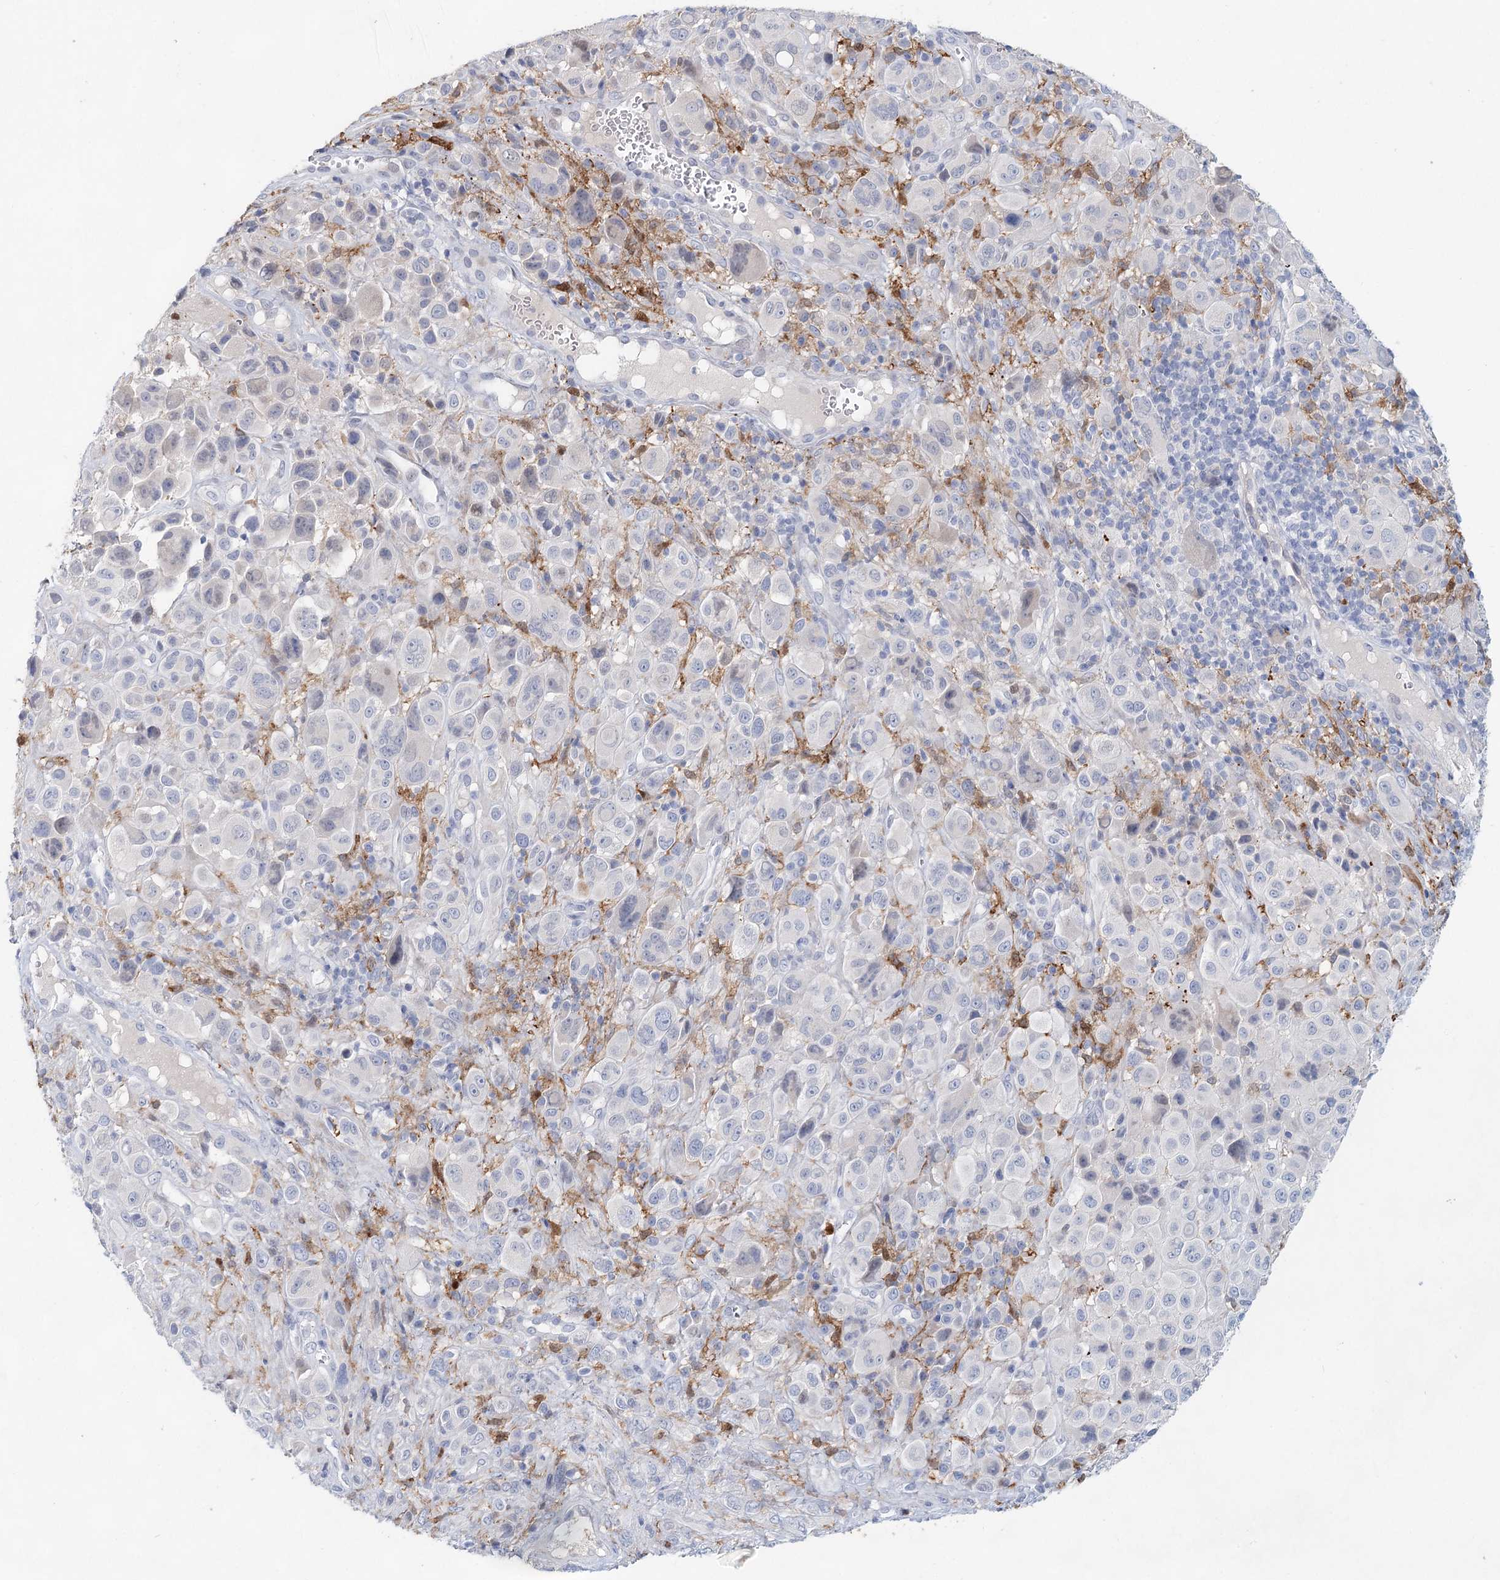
{"staining": {"intensity": "negative", "quantity": "none", "location": "none"}, "tissue": "melanoma", "cell_type": "Tumor cells", "image_type": "cancer", "snomed": [{"axis": "morphology", "description": "Malignant melanoma, NOS"}, {"axis": "topography", "description": "Skin of trunk"}], "caption": "Malignant melanoma was stained to show a protein in brown. There is no significant expression in tumor cells.", "gene": "SLC19A3", "patient": {"sex": "male", "age": 71}}